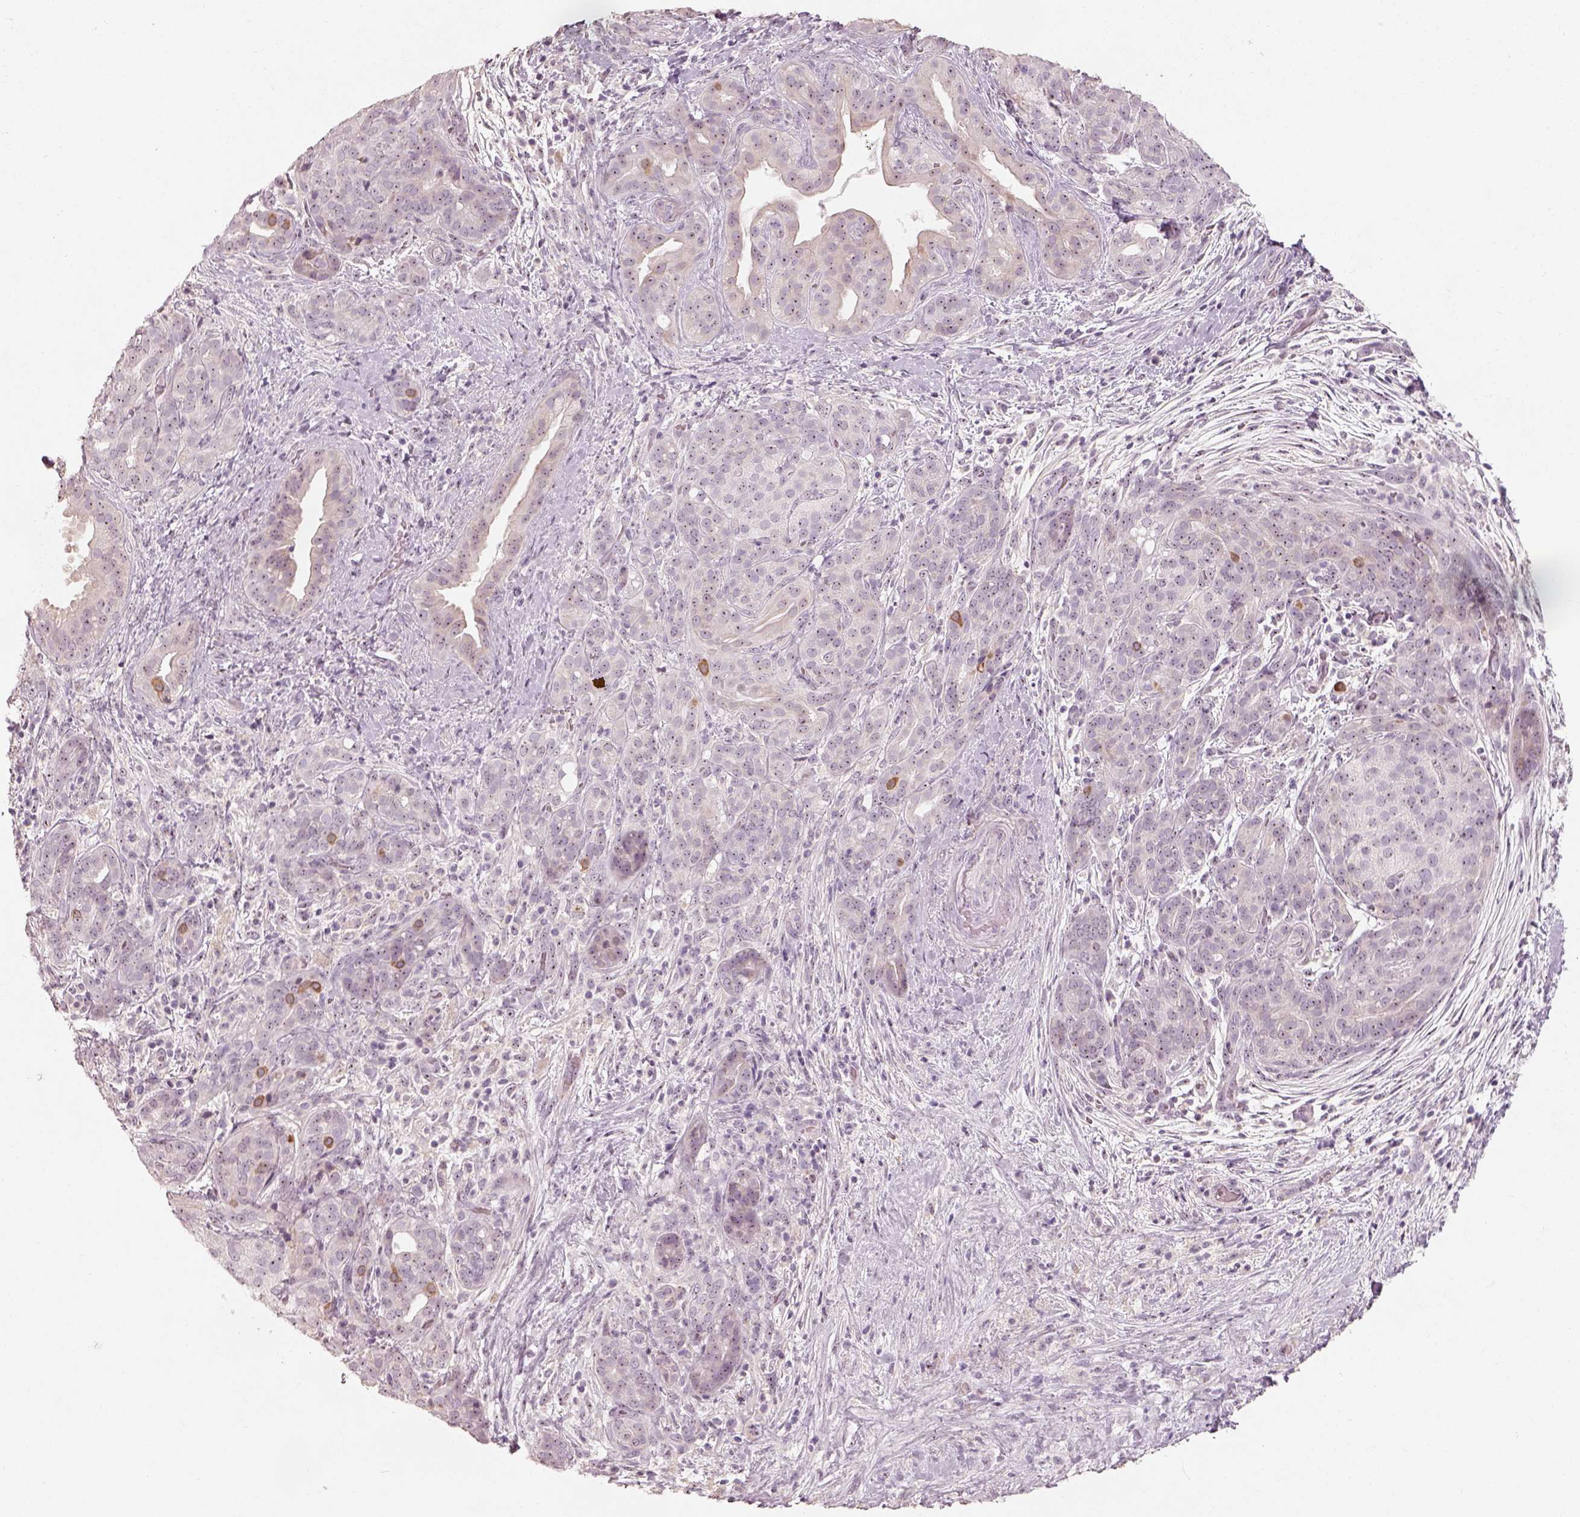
{"staining": {"intensity": "weak", "quantity": ">75%", "location": "nuclear"}, "tissue": "pancreatic cancer", "cell_type": "Tumor cells", "image_type": "cancer", "snomed": [{"axis": "morphology", "description": "Adenocarcinoma, NOS"}, {"axis": "topography", "description": "Pancreas"}], "caption": "The immunohistochemical stain labels weak nuclear expression in tumor cells of adenocarcinoma (pancreatic) tissue. The staining was performed using DAB (3,3'-diaminobenzidine) to visualize the protein expression in brown, while the nuclei were stained in blue with hematoxylin (Magnification: 20x).", "gene": "CDS1", "patient": {"sex": "male", "age": 44}}